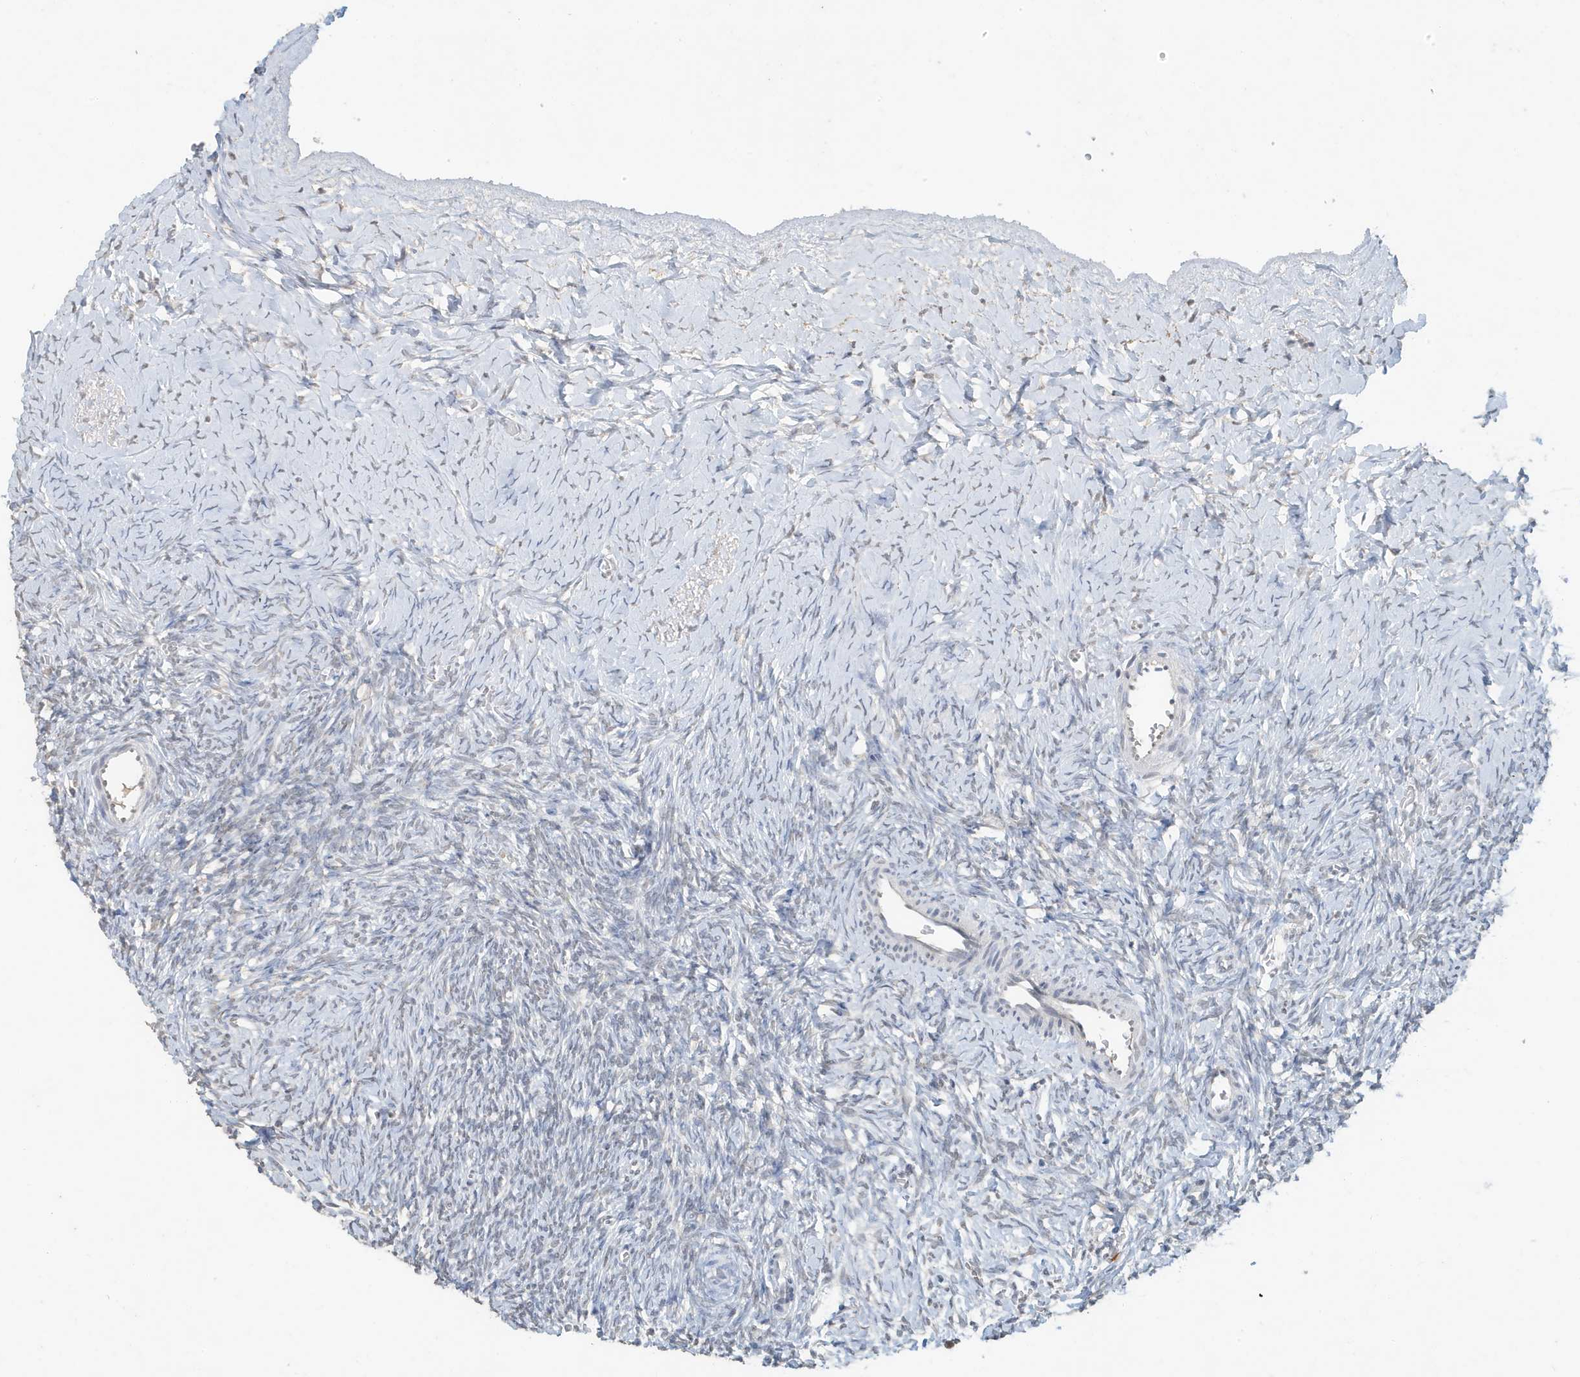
{"staining": {"intensity": "negative", "quantity": "none", "location": "none"}, "tissue": "ovary", "cell_type": "Follicle cells", "image_type": "normal", "snomed": [{"axis": "morphology", "description": "Normal tissue, NOS"}, {"axis": "morphology", "description": "Developmental malformation"}, {"axis": "topography", "description": "Ovary"}], "caption": "DAB immunohistochemical staining of unremarkable human ovary shows no significant positivity in follicle cells. (DAB IHC with hematoxylin counter stain).", "gene": "DEFA1", "patient": {"sex": "female", "age": 39}}